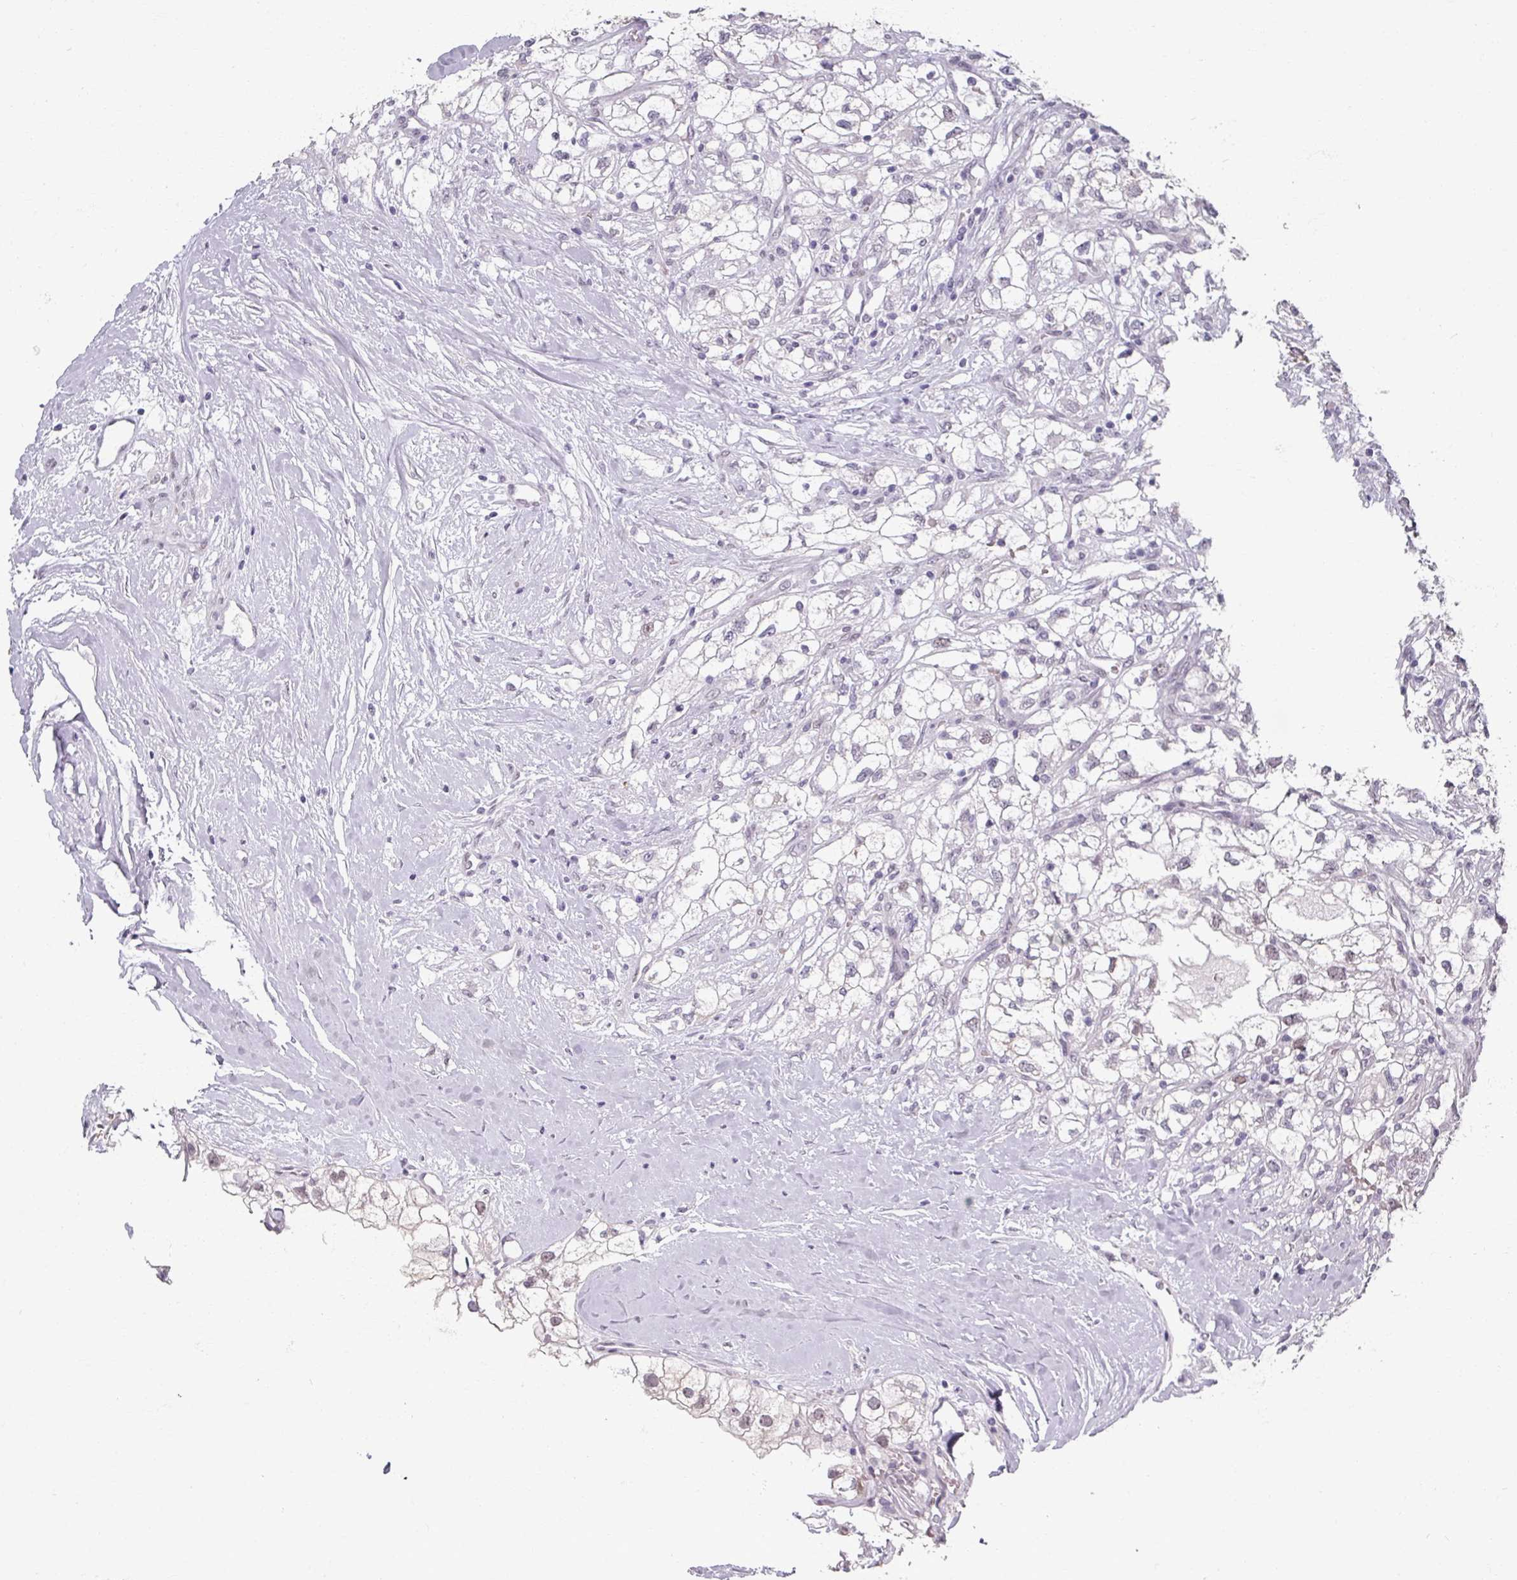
{"staining": {"intensity": "moderate", "quantity": "<25%", "location": "nuclear"}, "tissue": "renal cancer", "cell_type": "Tumor cells", "image_type": "cancer", "snomed": [{"axis": "morphology", "description": "Adenocarcinoma, NOS"}, {"axis": "topography", "description": "Kidney"}], "caption": "Immunohistochemistry (DAB) staining of renal cancer shows moderate nuclear protein positivity in about <25% of tumor cells. Immunohistochemistry stains the protein of interest in brown and the nuclei are stained blue.", "gene": "RIPOR3", "patient": {"sex": "male", "age": 59}}